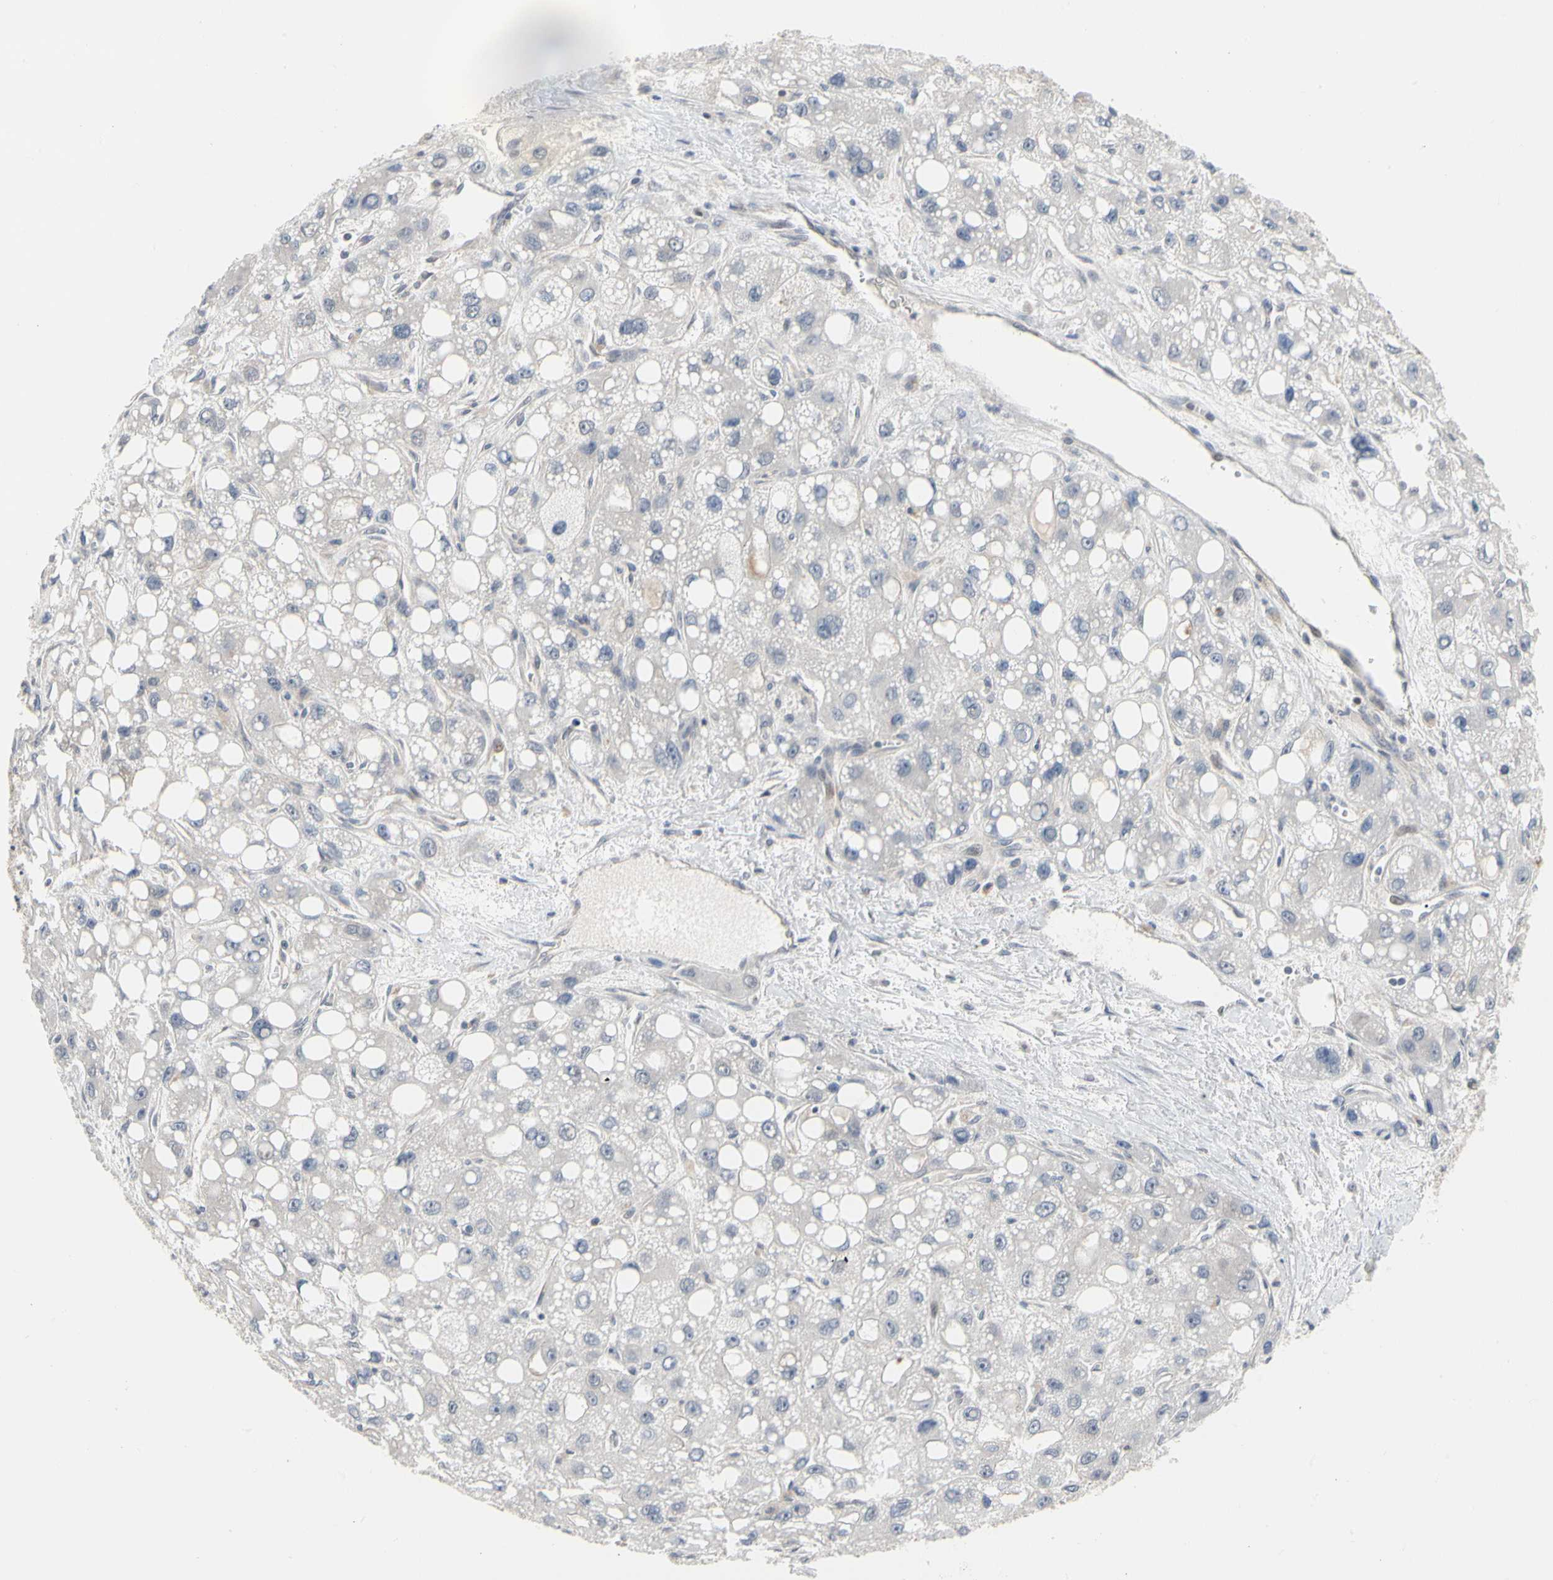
{"staining": {"intensity": "negative", "quantity": "none", "location": "none"}, "tissue": "liver cancer", "cell_type": "Tumor cells", "image_type": "cancer", "snomed": [{"axis": "morphology", "description": "Carcinoma, Hepatocellular, NOS"}, {"axis": "topography", "description": "Liver"}], "caption": "This is an immunohistochemistry (IHC) histopathology image of human hepatocellular carcinoma (liver). There is no expression in tumor cells.", "gene": "CDK5", "patient": {"sex": "male", "age": 55}}